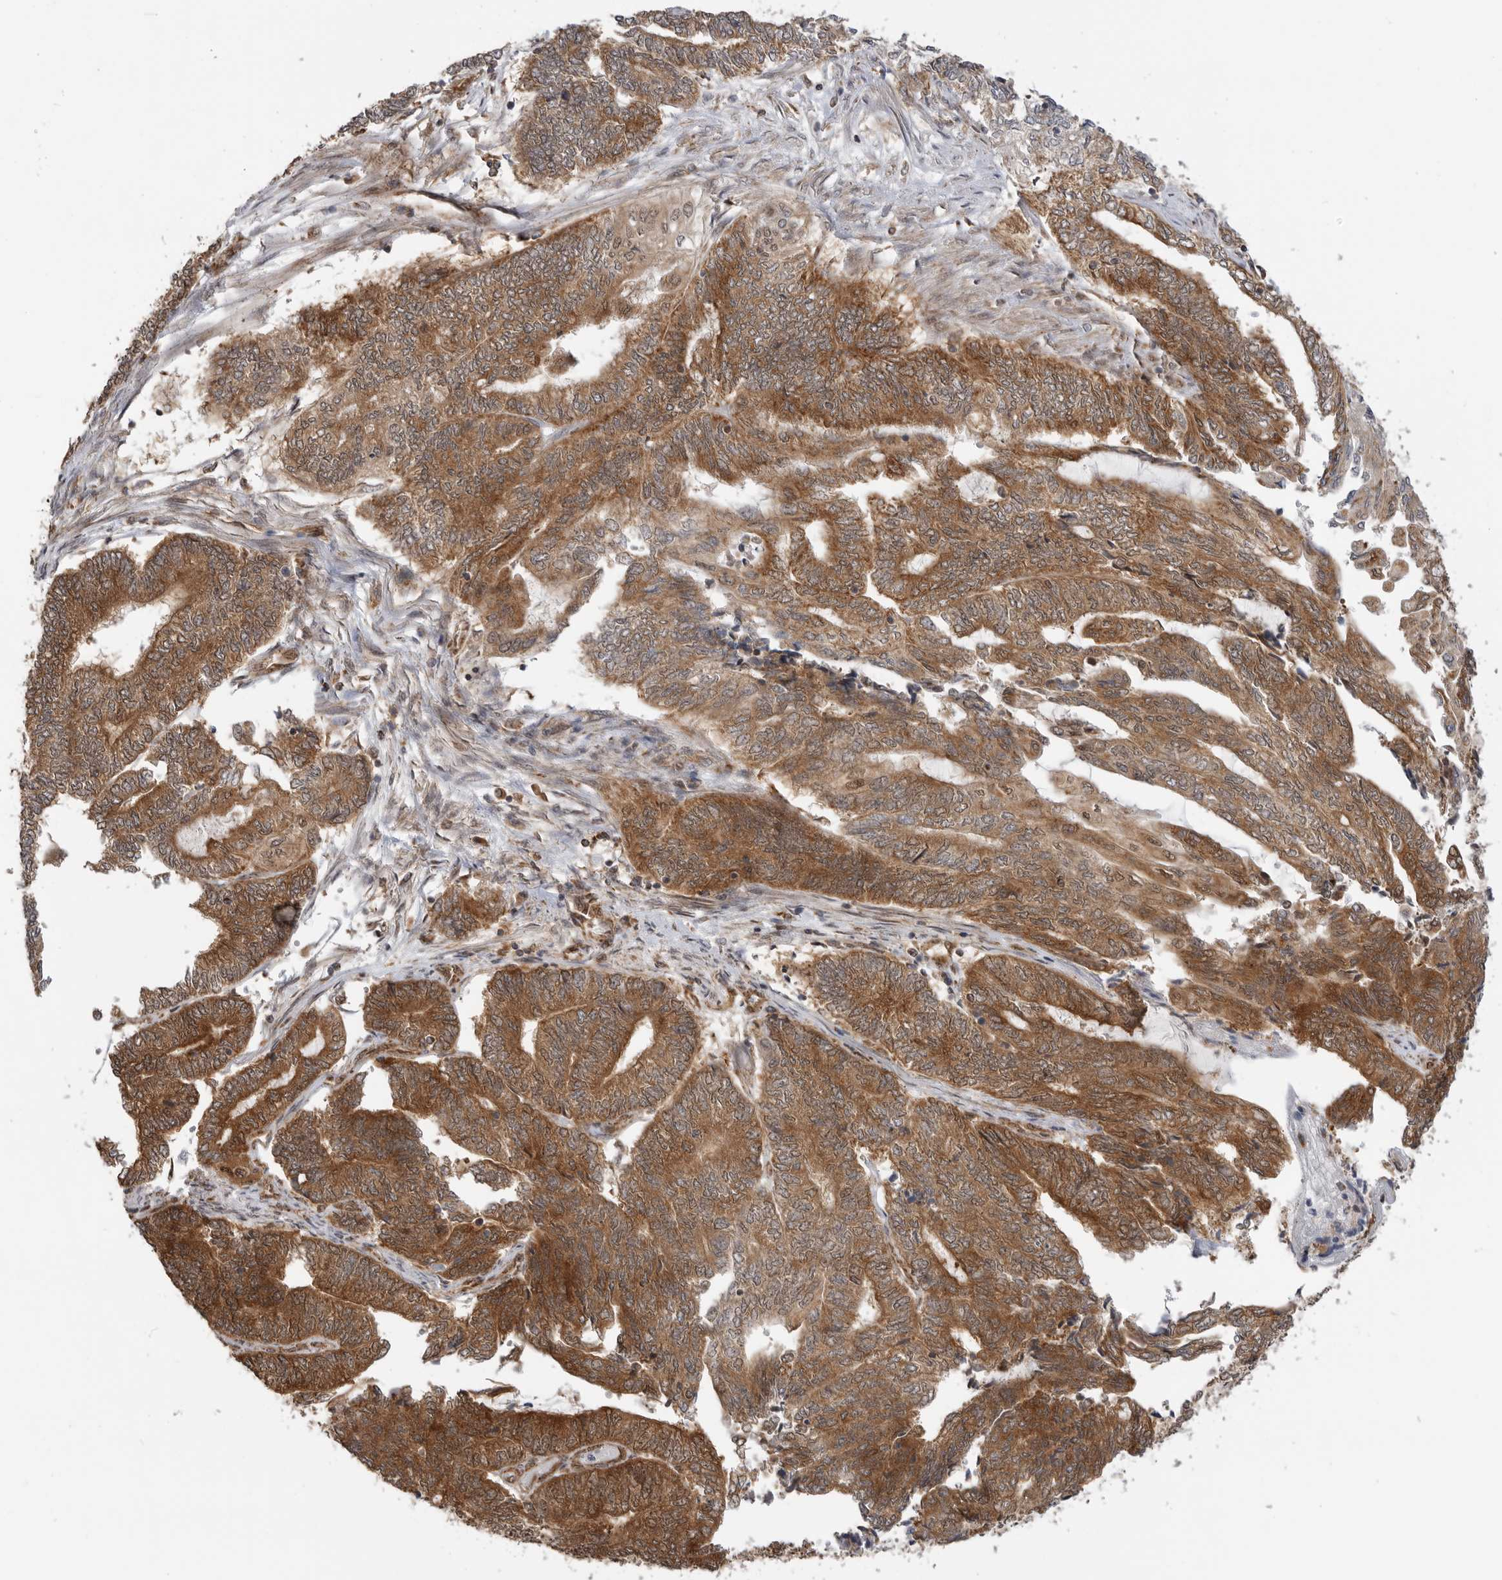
{"staining": {"intensity": "strong", "quantity": ">75%", "location": "cytoplasmic/membranous"}, "tissue": "endometrial cancer", "cell_type": "Tumor cells", "image_type": "cancer", "snomed": [{"axis": "morphology", "description": "Adenocarcinoma, NOS"}, {"axis": "topography", "description": "Uterus"}, {"axis": "topography", "description": "Endometrium"}], "caption": "Strong cytoplasmic/membranous staining is seen in about >75% of tumor cells in endometrial cancer (adenocarcinoma). The protein is shown in brown color, while the nuclei are stained blue.", "gene": "DCAF8", "patient": {"sex": "female", "age": 70}}